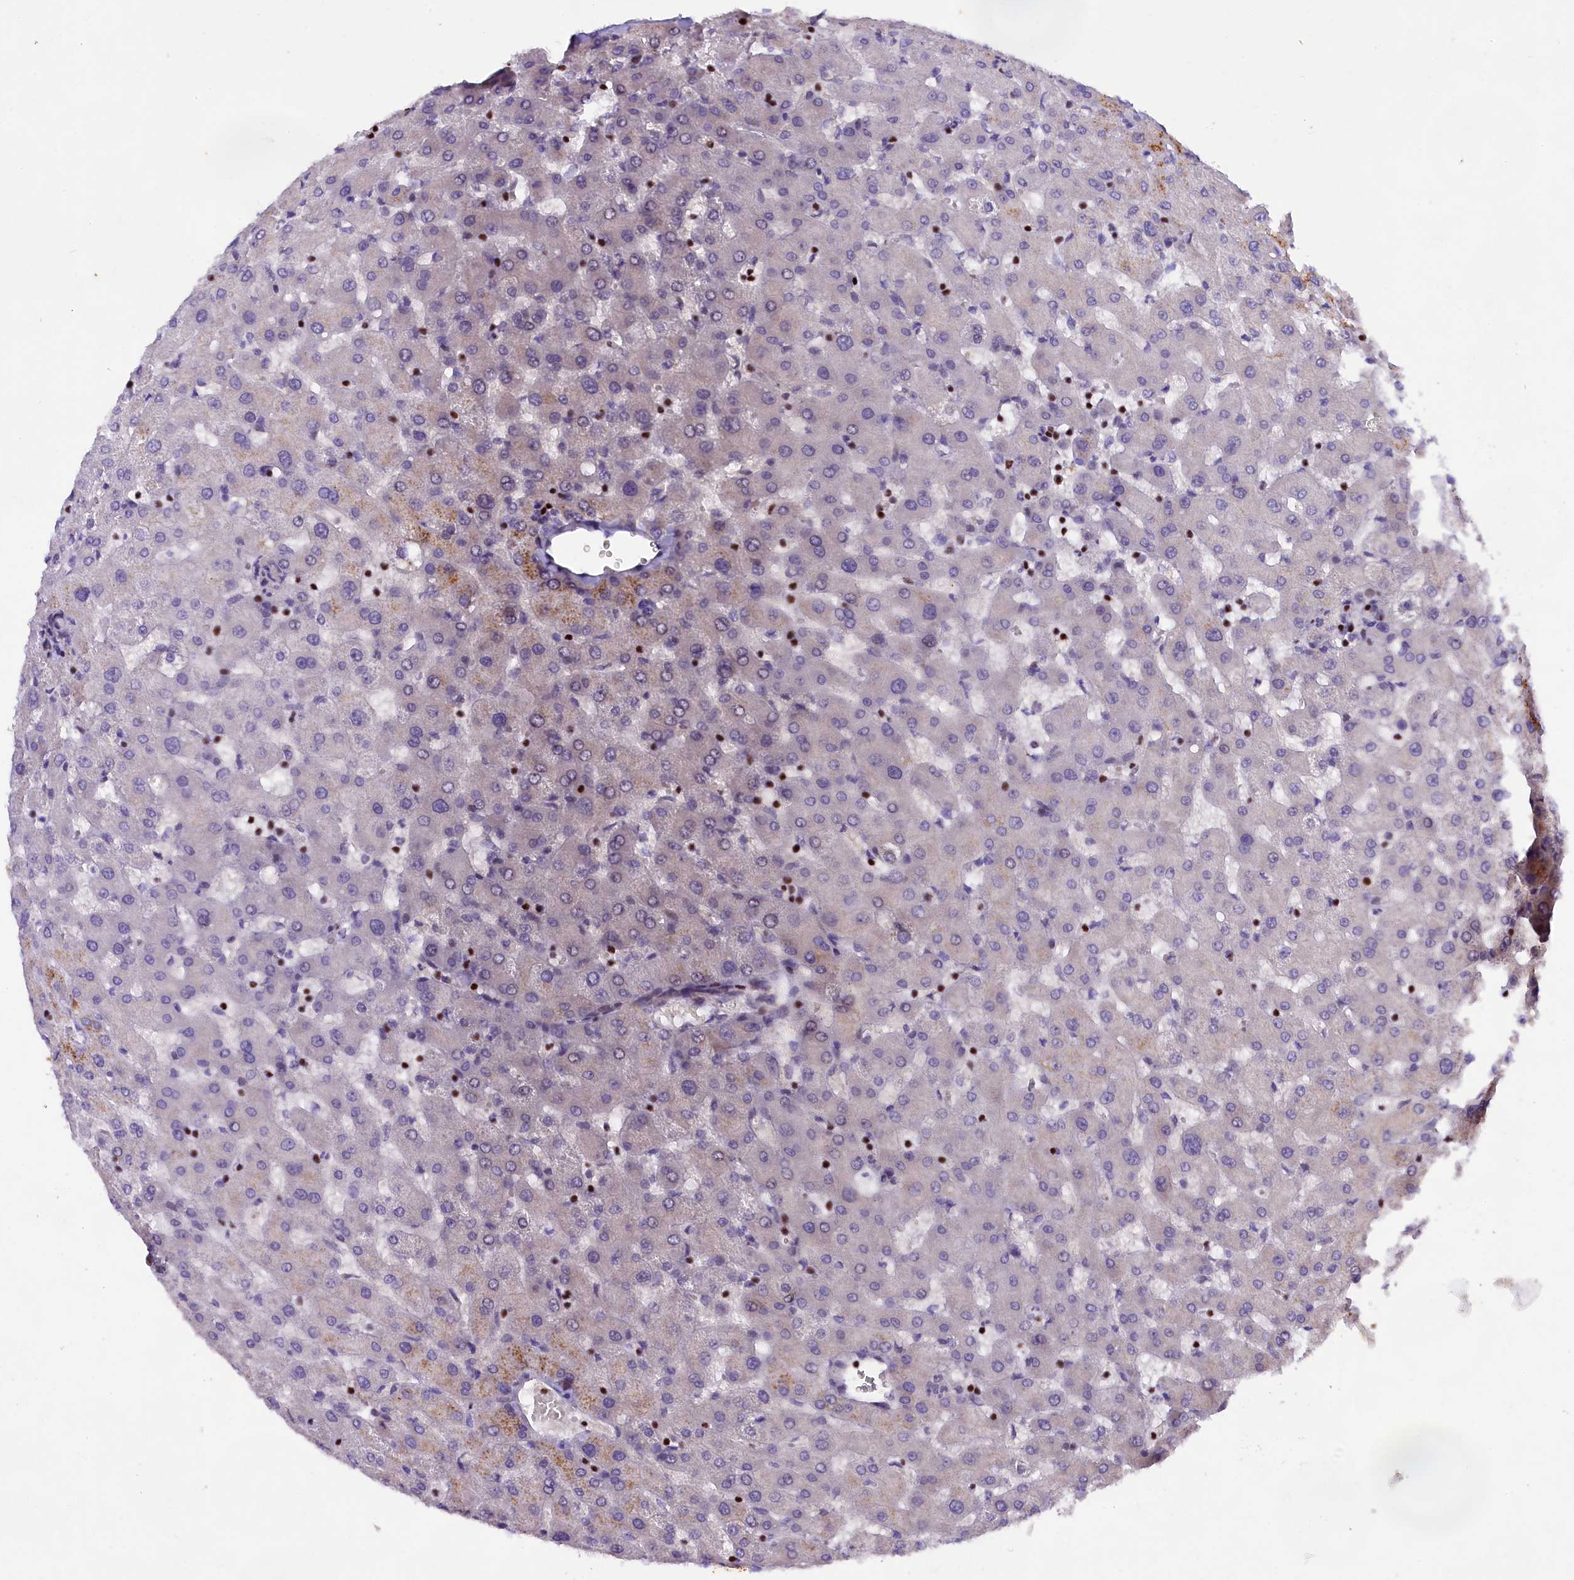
{"staining": {"intensity": "negative", "quantity": "none", "location": "none"}, "tissue": "liver", "cell_type": "Cholangiocytes", "image_type": "normal", "snomed": [{"axis": "morphology", "description": "Normal tissue, NOS"}, {"axis": "topography", "description": "Liver"}], "caption": "Immunohistochemical staining of unremarkable liver exhibits no significant expression in cholangiocytes.", "gene": "SP4", "patient": {"sex": "female", "age": 63}}